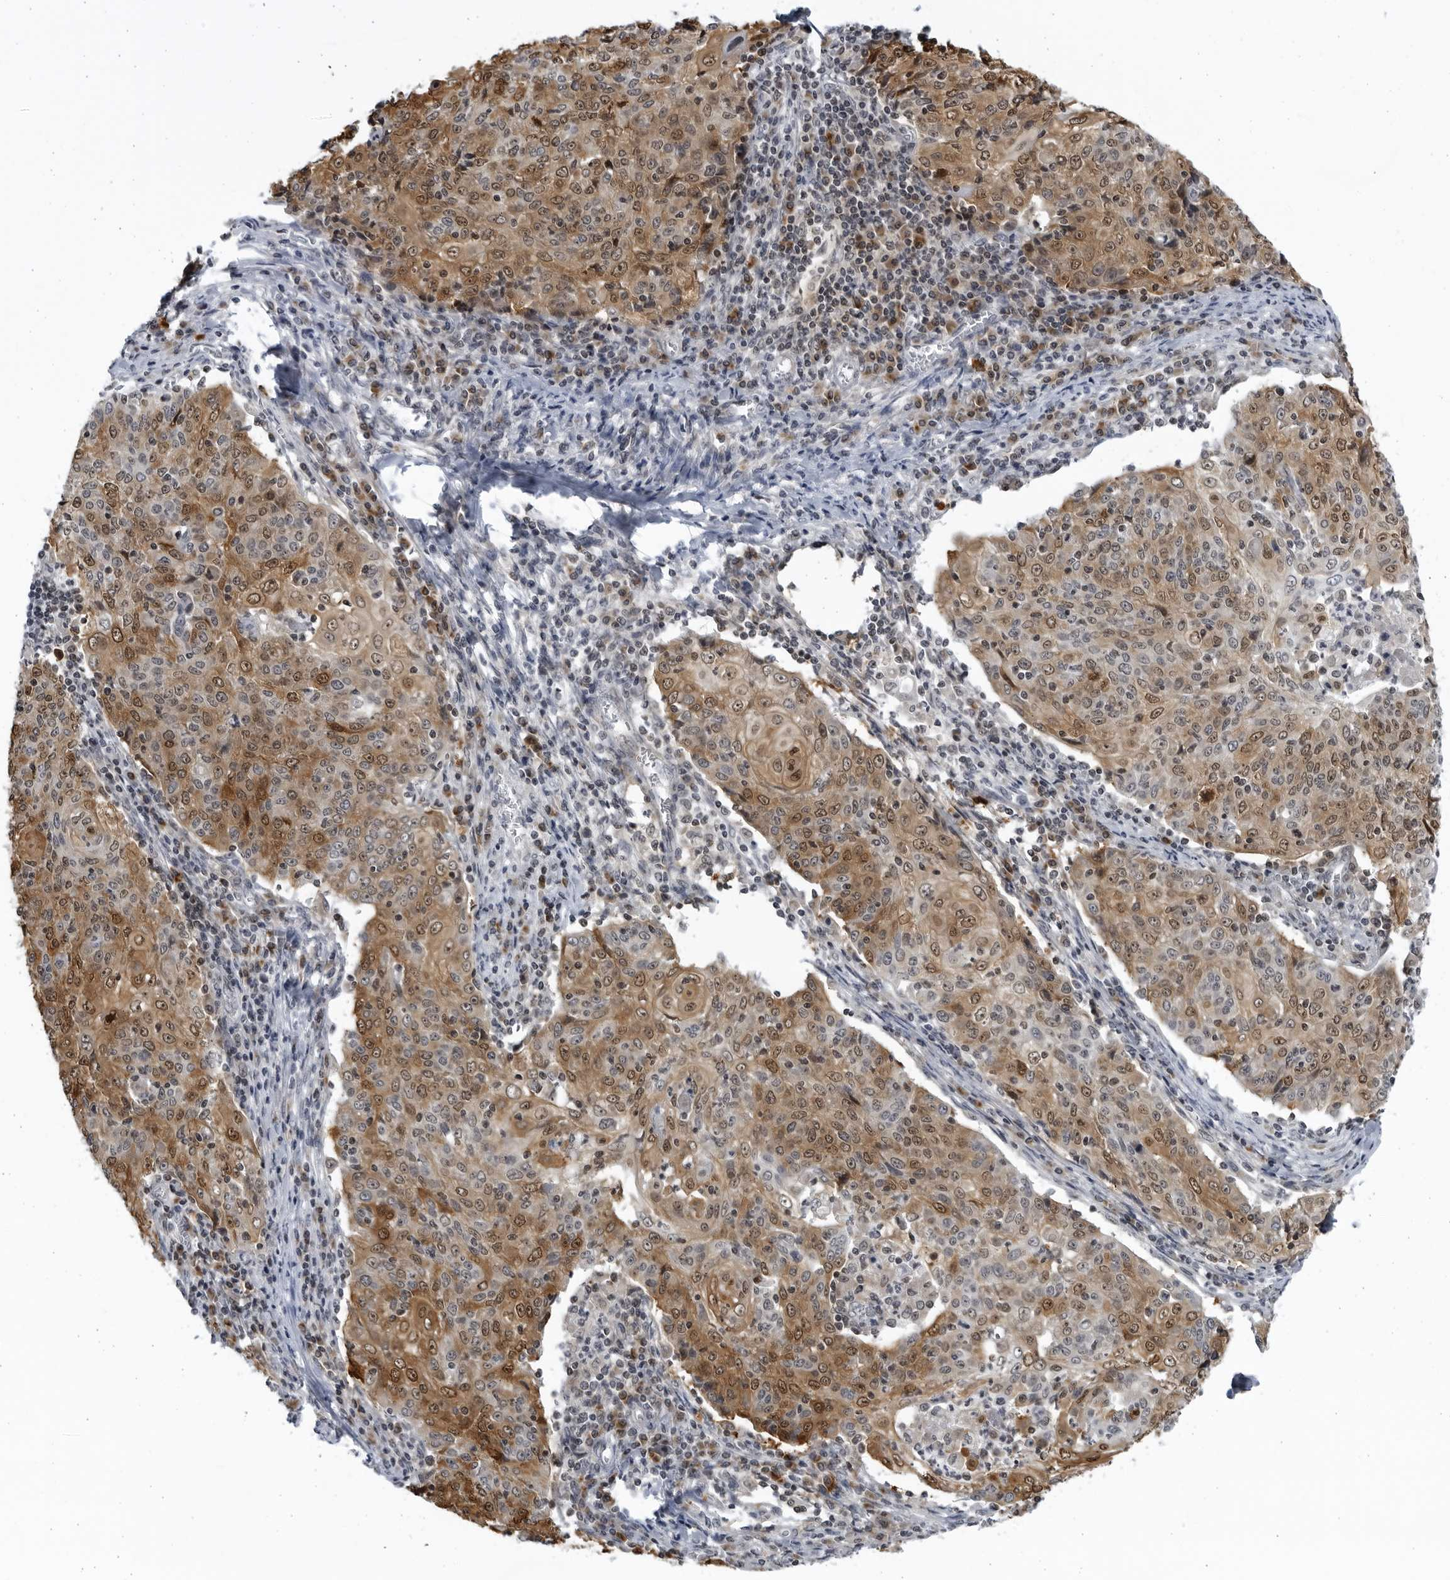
{"staining": {"intensity": "moderate", "quantity": ">75%", "location": "cytoplasmic/membranous,nuclear"}, "tissue": "cervical cancer", "cell_type": "Tumor cells", "image_type": "cancer", "snomed": [{"axis": "morphology", "description": "Squamous cell carcinoma, NOS"}, {"axis": "topography", "description": "Cervix"}], "caption": "Protein expression by IHC reveals moderate cytoplasmic/membranous and nuclear expression in approximately >75% of tumor cells in squamous cell carcinoma (cervical).", "gene": "SLC25A22", "patient": {"sex": "female", "age": 48}}